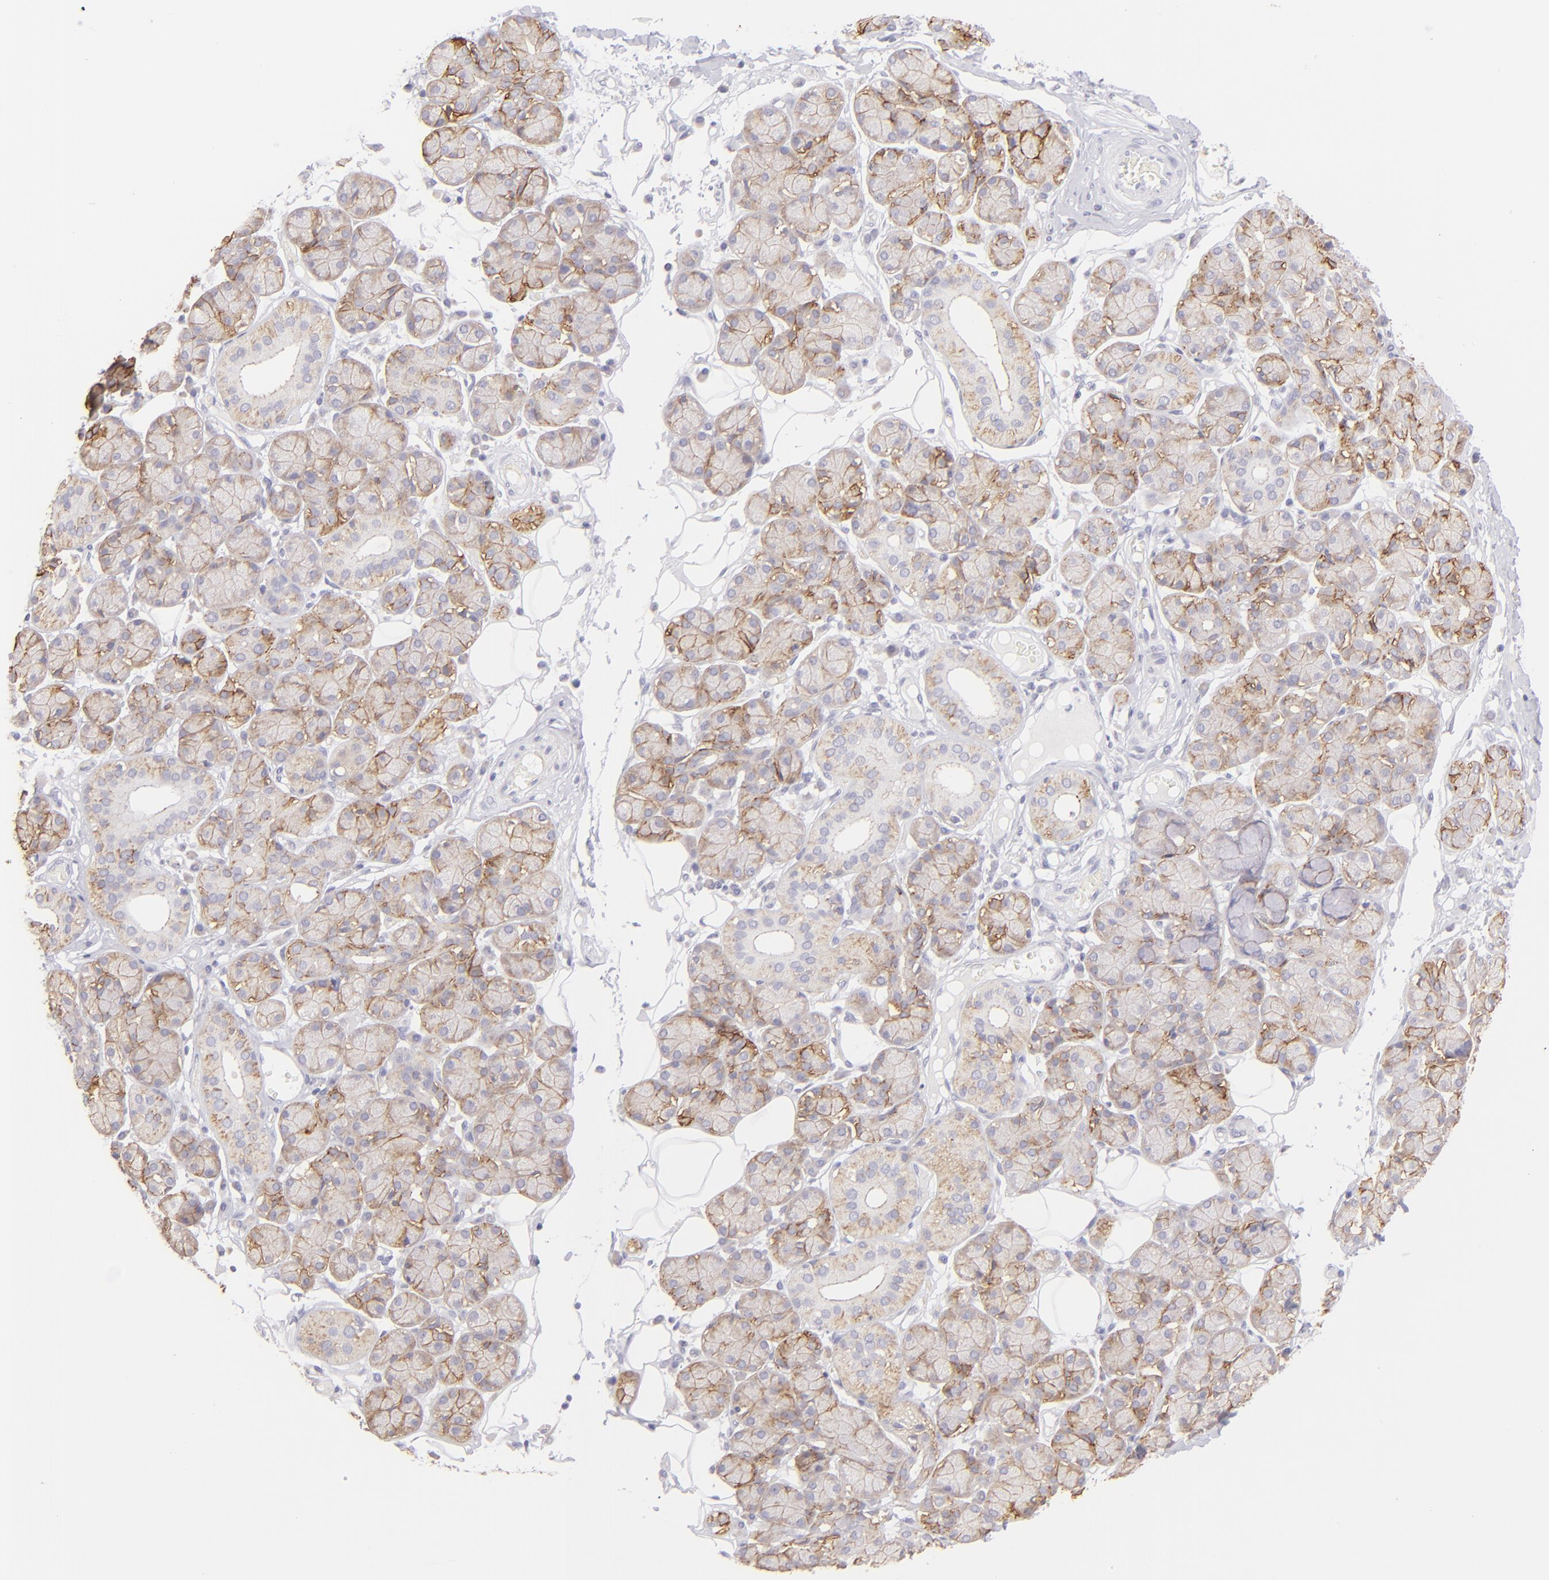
{"staining": {"intensity": "moderate", "quantity": ">75%", "location": "cytoplasmic/membranous"}, "tissue": "salivary gland", "cell_type": "Glandular cells", "image_type": "normal", "snomed": [{"axis": "morphology", "description": "Normal tissue, NOS"}, {"axis": "topography", "description": "Salivary gland"}], "caption": "High-magnification brightfield microscopy of unremarkable salivary gland stained with DAB (brown) and counterstained with hematoxylin (blue). glandular cells exhibit moderate cytoplasmic/membranous staining is appreciated in about>75% of cells. The staining was performed using DAB to visualize the protein expression in brown, while the nuclei were stained in blue with hematoxylin (Magnification: 20x).", "gene": "CLDN4", "patient": {"sex": "male", "age": 54}}